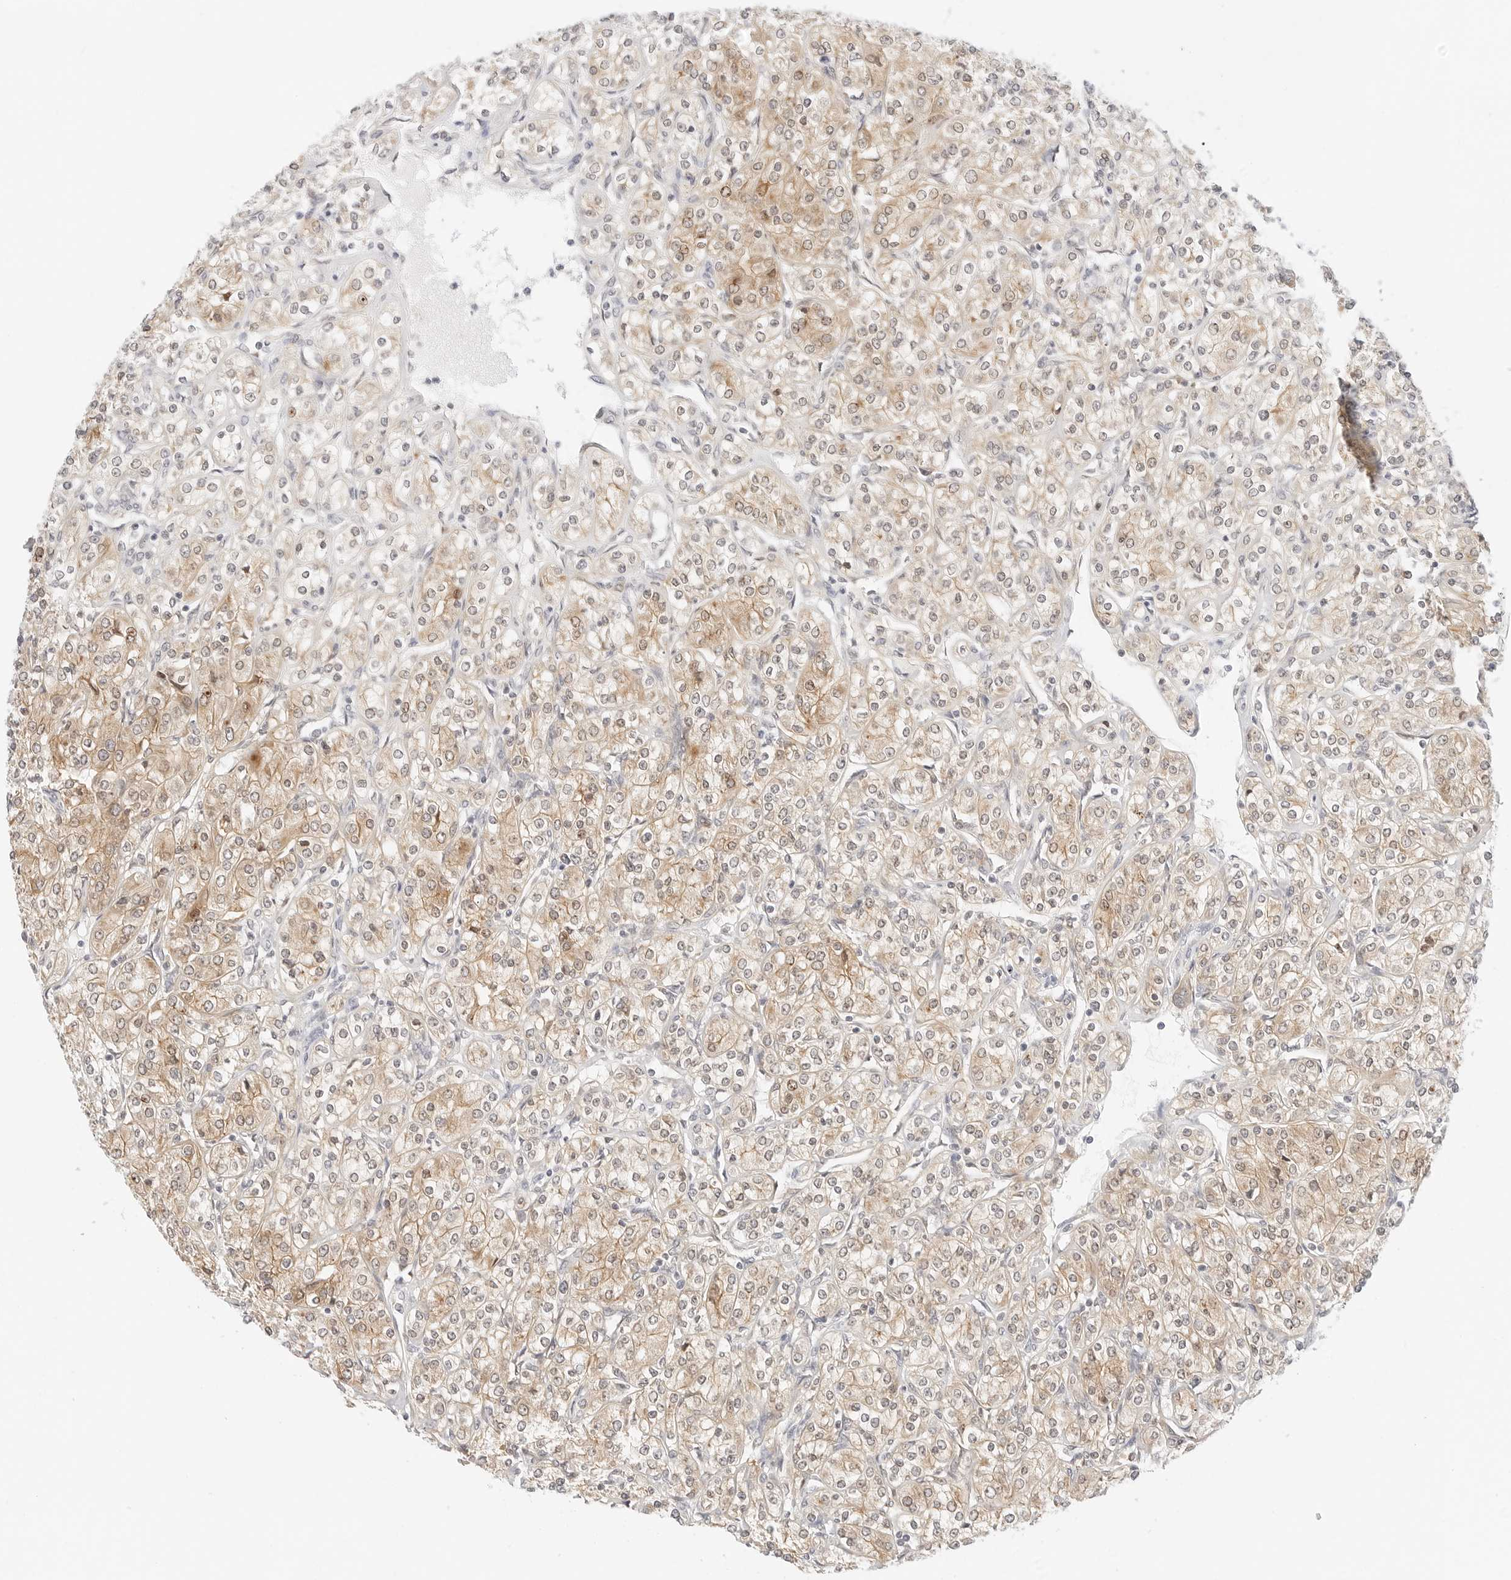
{"staining": {"intensity": "weak", "quantity": ">75%", "location": "cytoplasmic/membranous"}, "tissue": "renal cancer", "cell_type": "Tumor cells", "image_type": "cancer", "snomed": [{"axis": "morphology", "description": "Adenocarcinoma, NOS"}, {"axis": "topography", "description": "Kidney"}], "caption": "This image reveals IHC staining of human adenocarcinoma (renal), with low weak cytoplasmic/membranous staining in about >75% of tumor cells.", "gene": "ERO1B", "patient": {"sex": "male", "age": 77}}